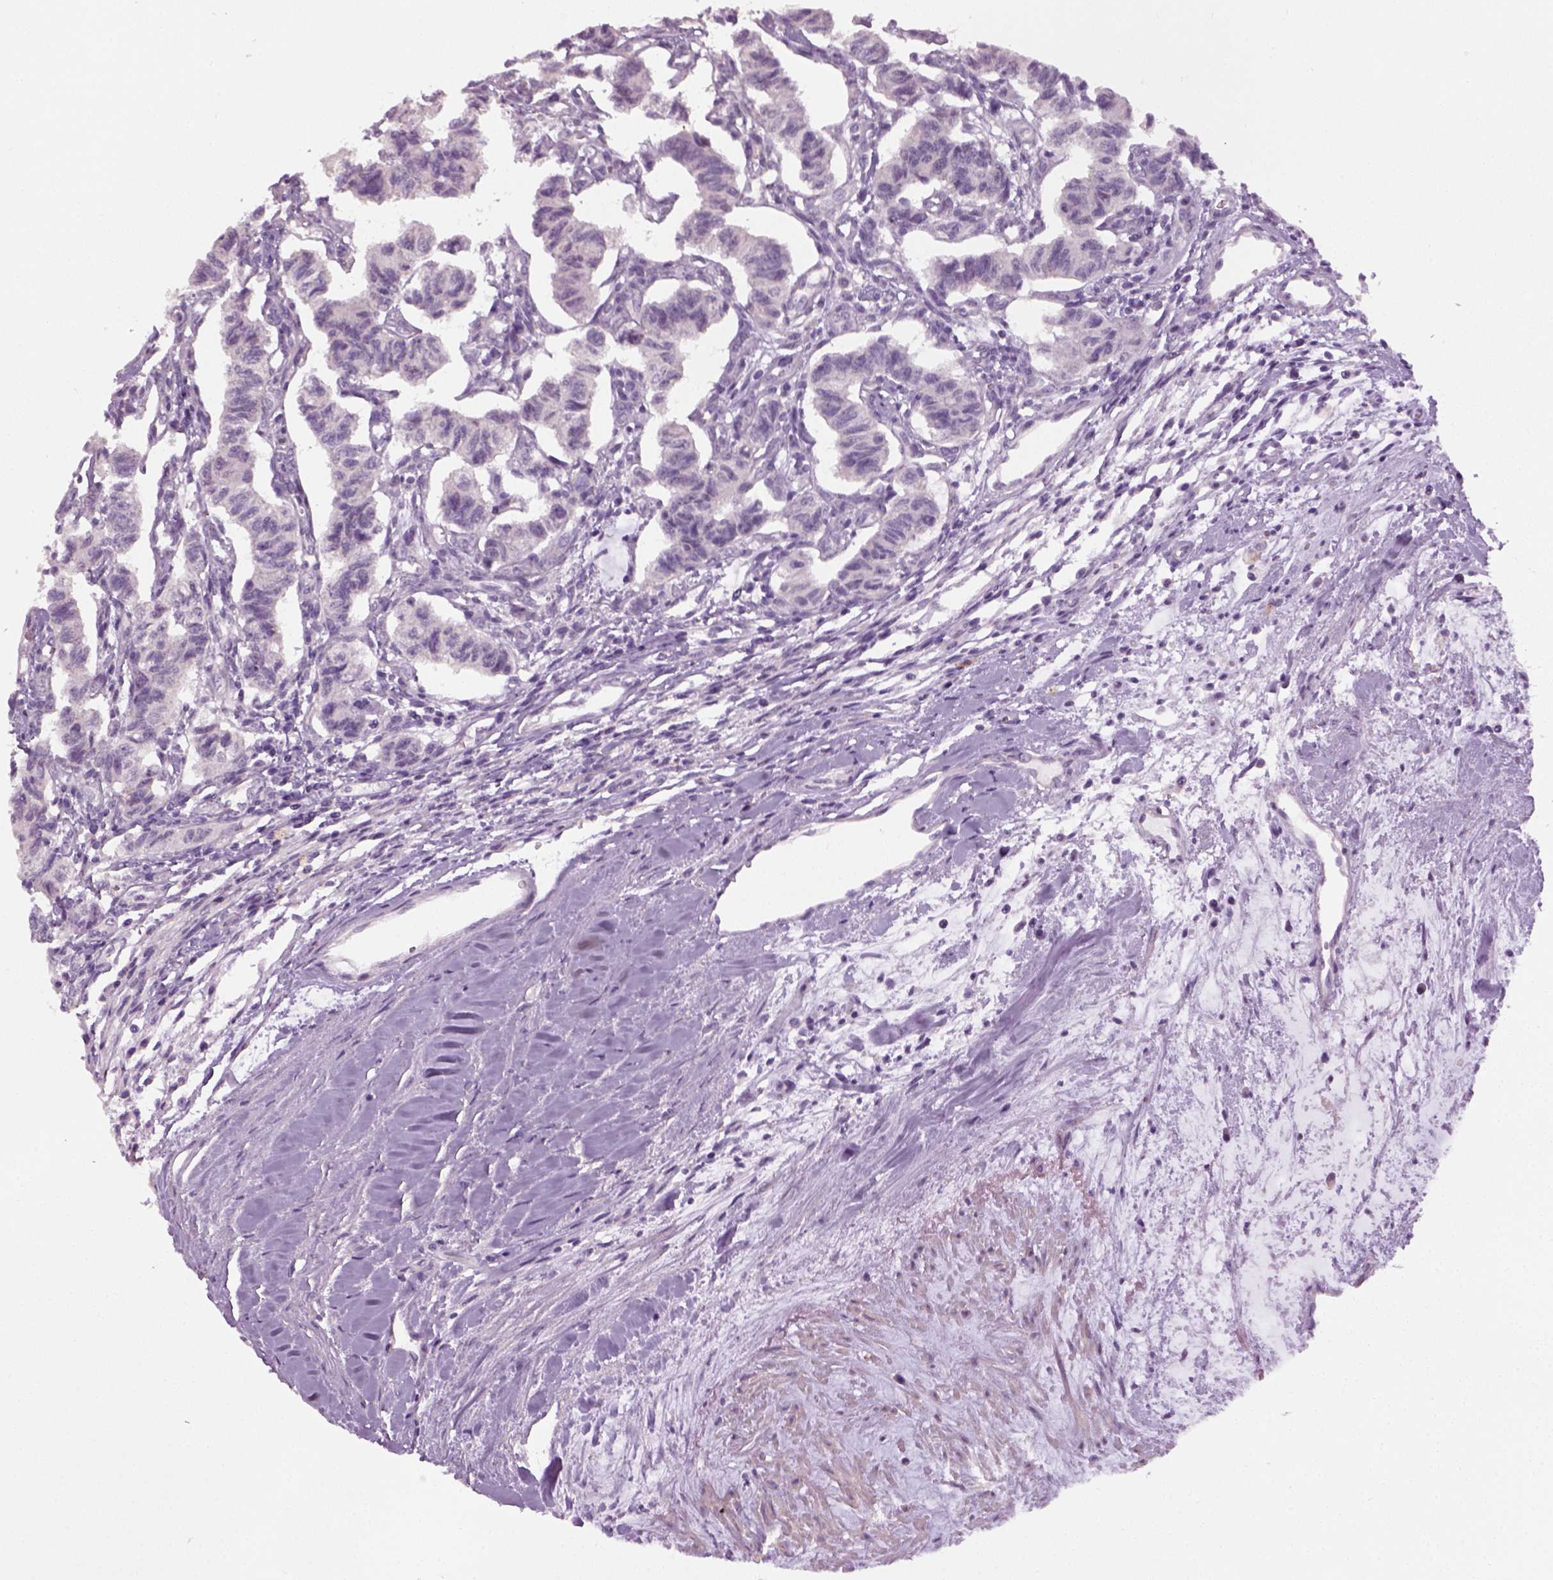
{"staining": {"intensity": "negative", "quantity": "none", "location": "none"}, "tissue": "carcinoid", "cell_type": "Tumor cells", "image_type": "cancer", "snomed": [{"axis": "morphology", "description": "Carcinoid, malignant, NOS"}, {"axis": "topography", "description": "Kidney"}], "caption": "High magnification brightfield microscopy of carcinoid stained with DAB (brown) and counterstained with hematoxylin (blue): tumor cells show no significant positivity. Brightfield microscopy of IHC stained with DAB (brown) and hematoxylin (blue), captured at high magnification.", "gene": "ELOVL3", "patient": {"sex": "female", "age": 41}}